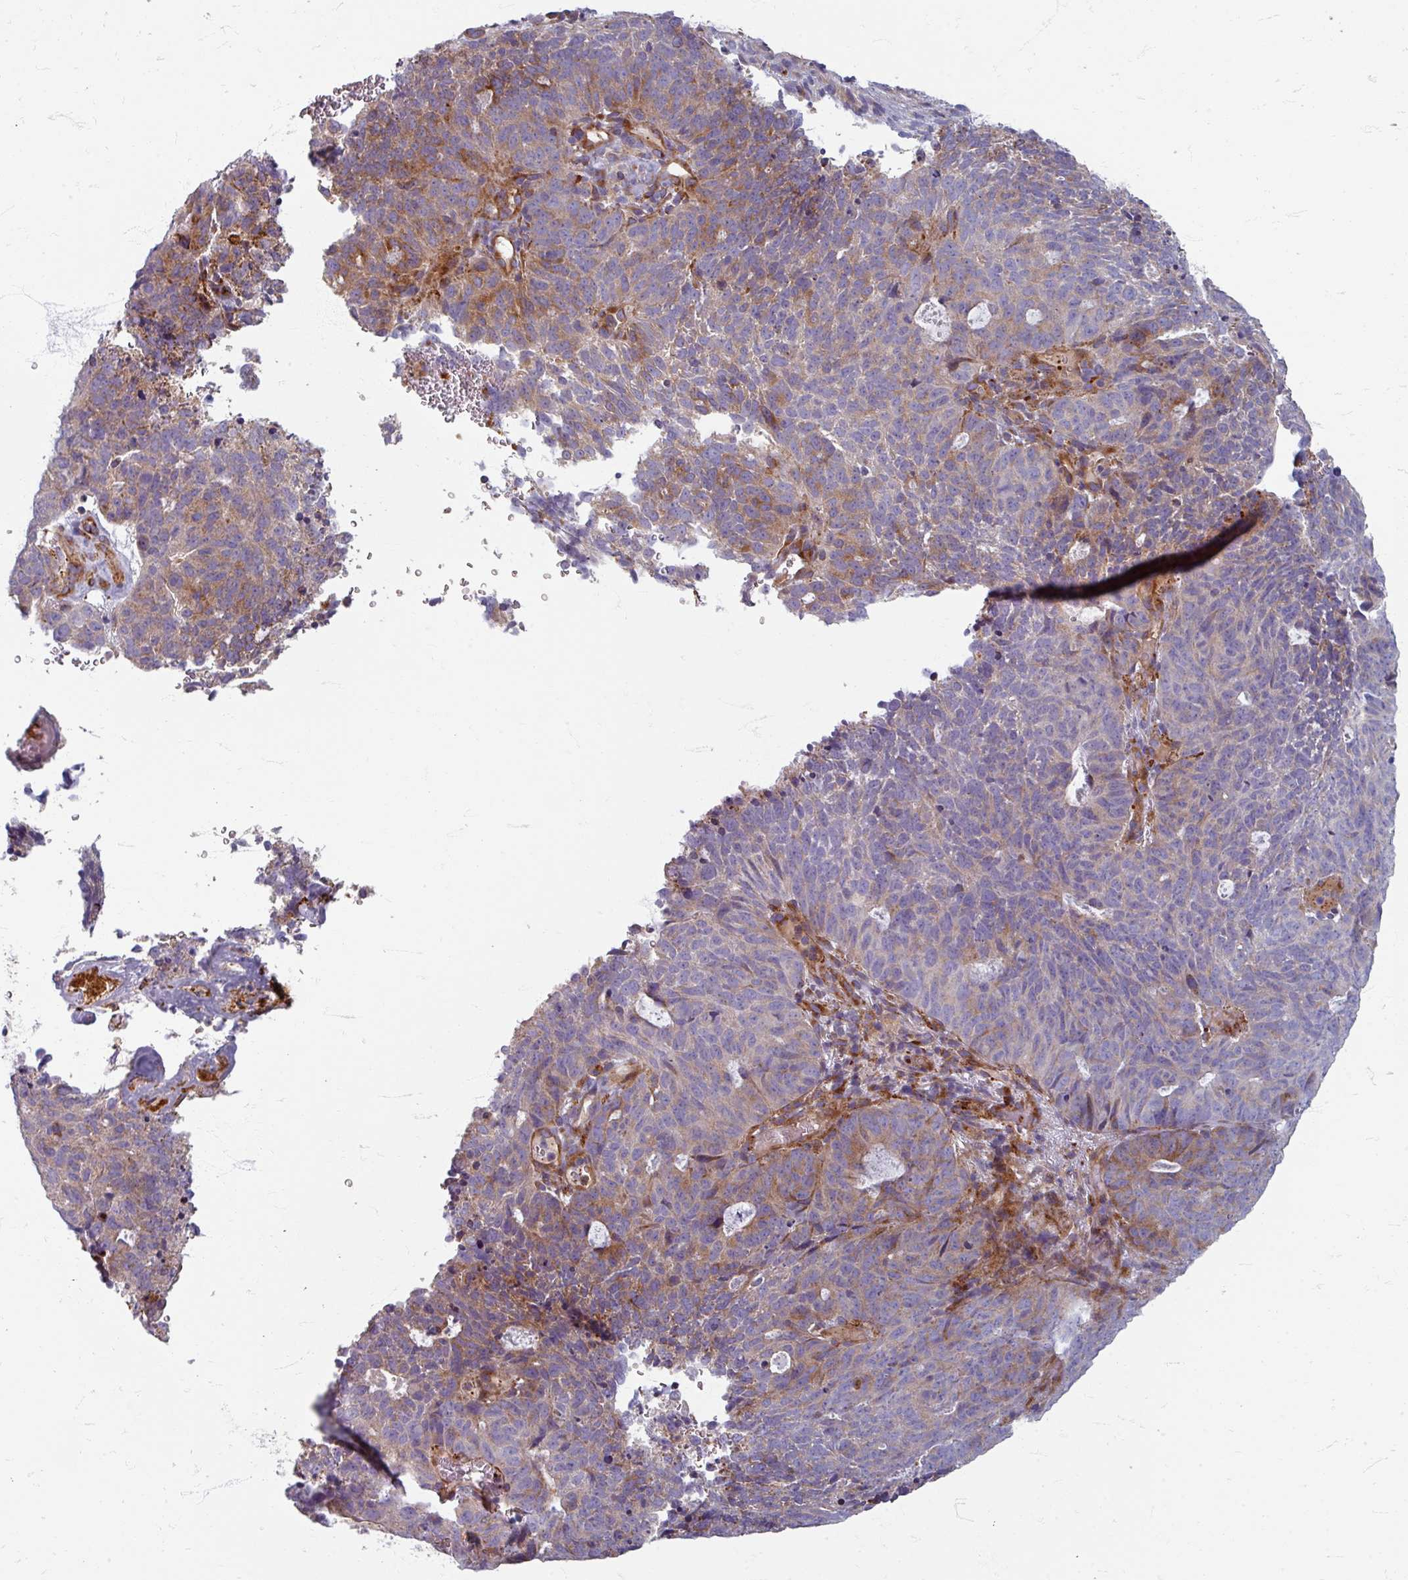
{"staining": {"intensity": "moderate", "quantity": "<25%", "location": "cytoplasmic/membranous"}, "tissue": "cervical cancer", "cell_type": "Tumor cells", "image_type": "cancer", "snomed": [{"axis": "morphology", "description": "Adenocarcinoma, NOS"}, {"axis": "topography", "description": "Cervix"}], "caption": "IHC image of neoplastic tissue: human adenocarcinoma (cervical) stained using IHC displays low levels of moderate protein expression localized specifically in the cytoplasmic/membranous of tumor cells, appearing as a cytoplasmic/membranous brown color.", "gene": "GABARAPL1", "patient": {"sex": "female", "age": 38}}